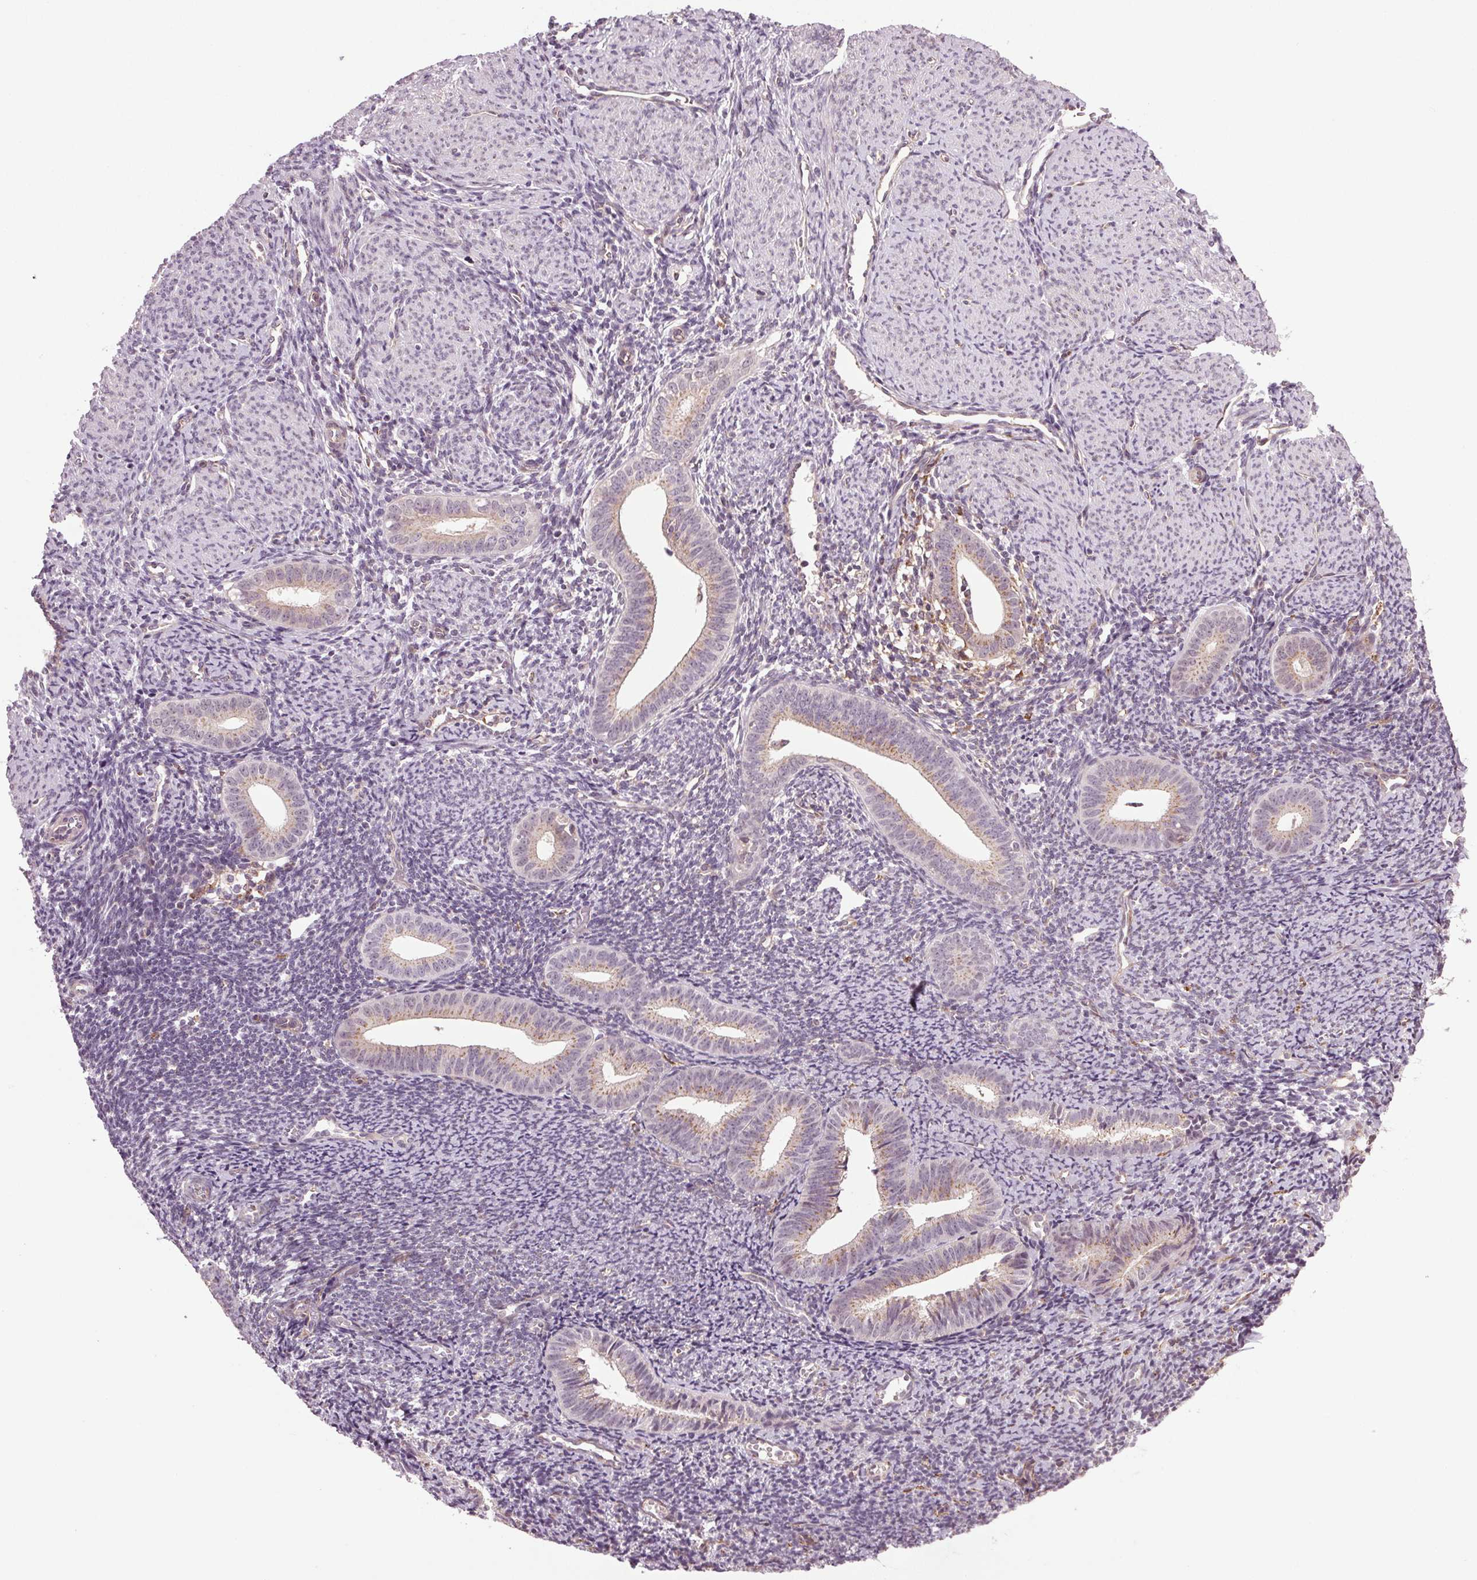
{"staining": {"intensity": "negative", "quantity": "none", "location": "none"}, "tissue": "endometrium", "cell_type": "Cells in endometrial stroma", "image_type": "normal", "snomed": [{"axis": "morphology", "description": "Normal tissue, NOS"}, {"axis": "topography", "description": "Endometrium"}], "caption": "The histopathology image shows no staining of cells in endometrial stroma in benign endometrium. (Stains: DAB (3,3'-diaminobenzidine) immunohistochemistry (IHC) with hematoxylin counter stain, Microscopy: brightfield microscopy at high magnification).", "gene": "BSDC1", "patient": {"sex": "female", "age": 39}}